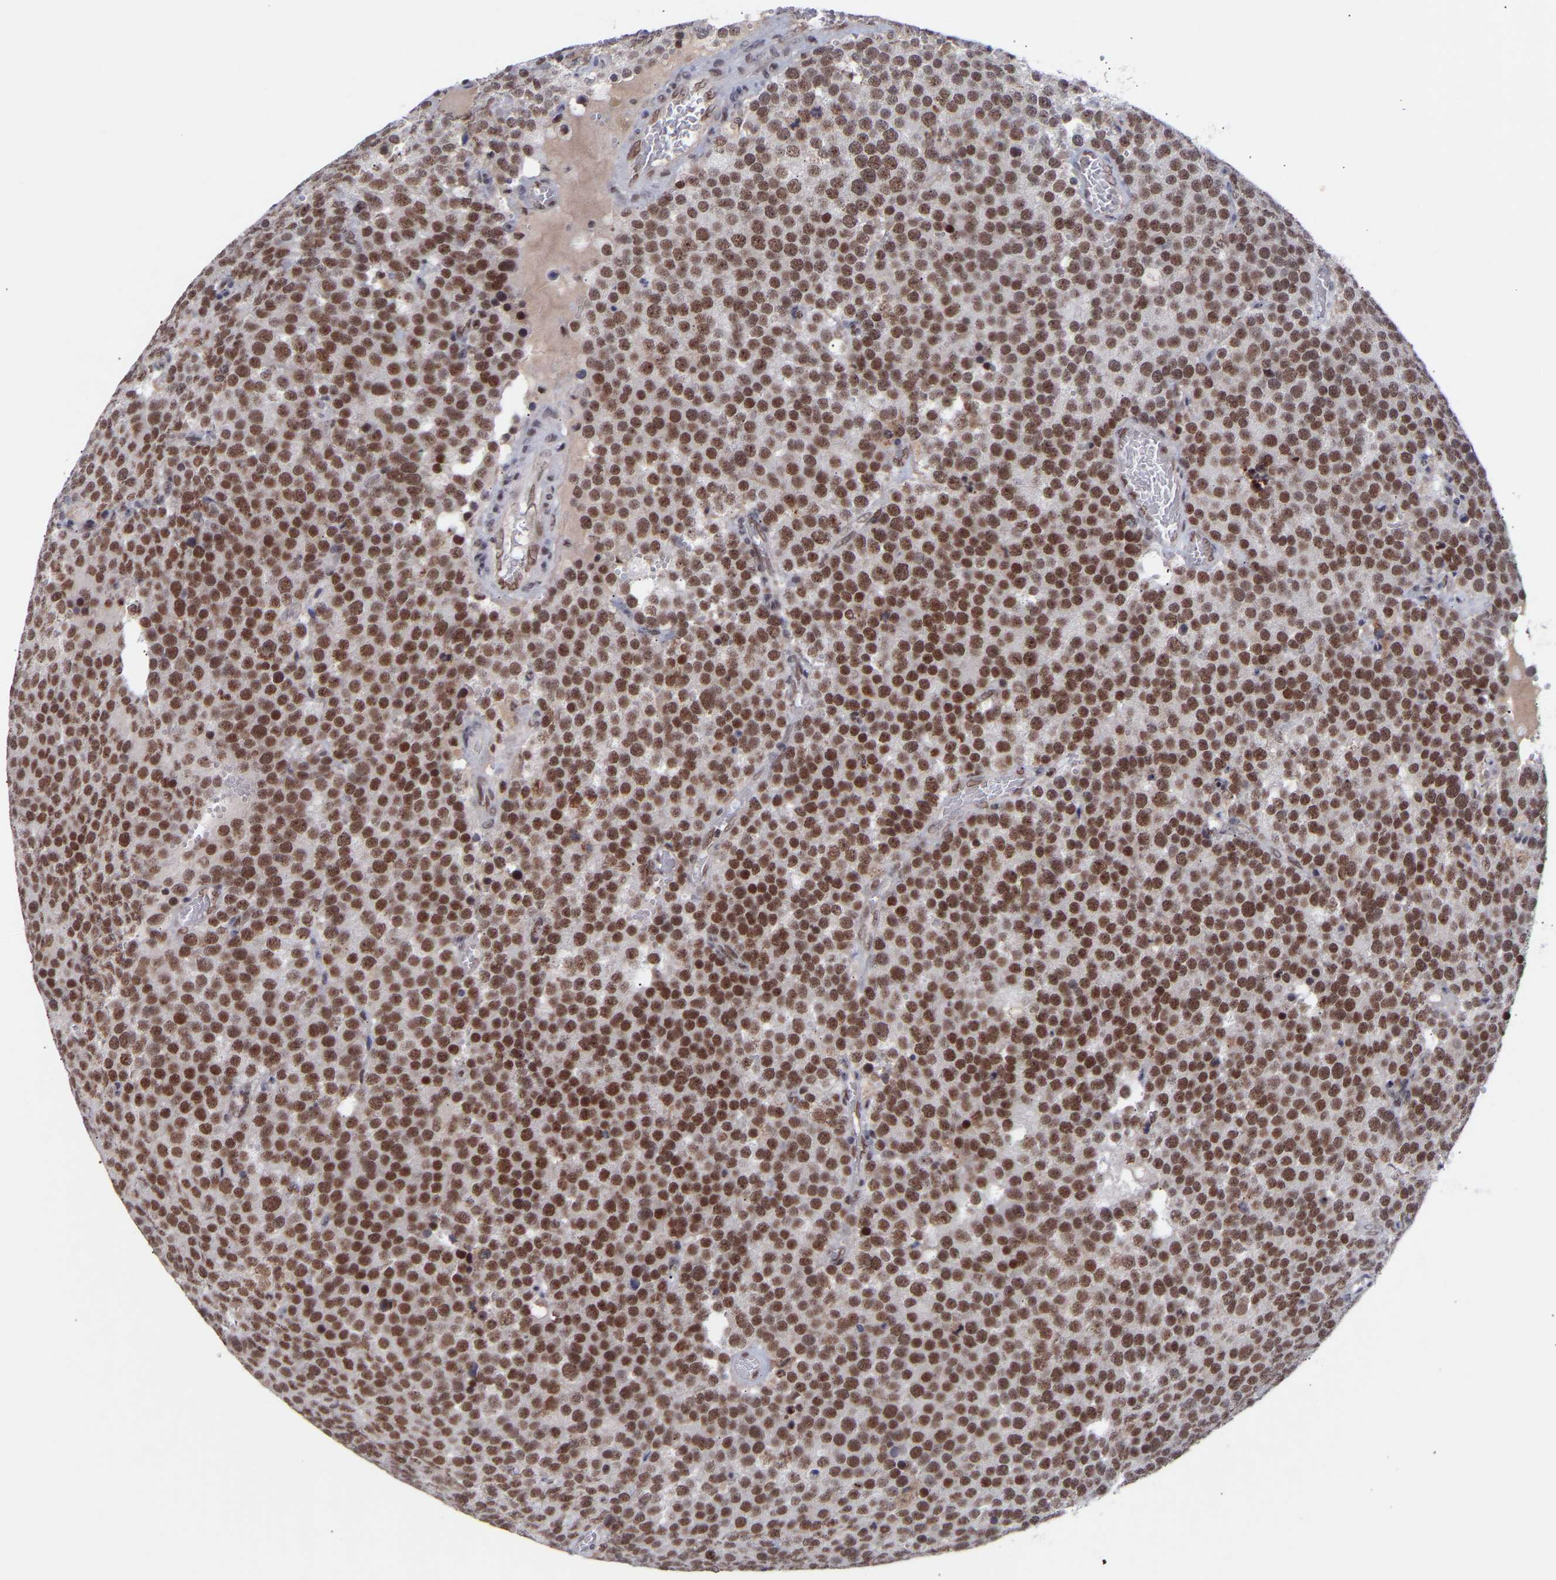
{"staining": {"intensity": "strong", "quantity": ">75%", "location": "nuclear"}, "tissue": "testis cancer", "cell_type": "Tumor cells", "image_type": "cancer", "snomed": [{"axis": "morphology", "description": "Normal tissue, NOS"}, {"axis": "morphology", "description": "Seminoma, NOS"}, {"axis": "topography", "description": "Testis"}], "caption": "Protein expression analysis of testis seminoma displays strong nuclear staining in about >75% of tumor cells. (Brightfield microscopy of DAB IHC at high magnification).", "gene": "RBM15", "patient": {"sex": "male", "age": 71}}